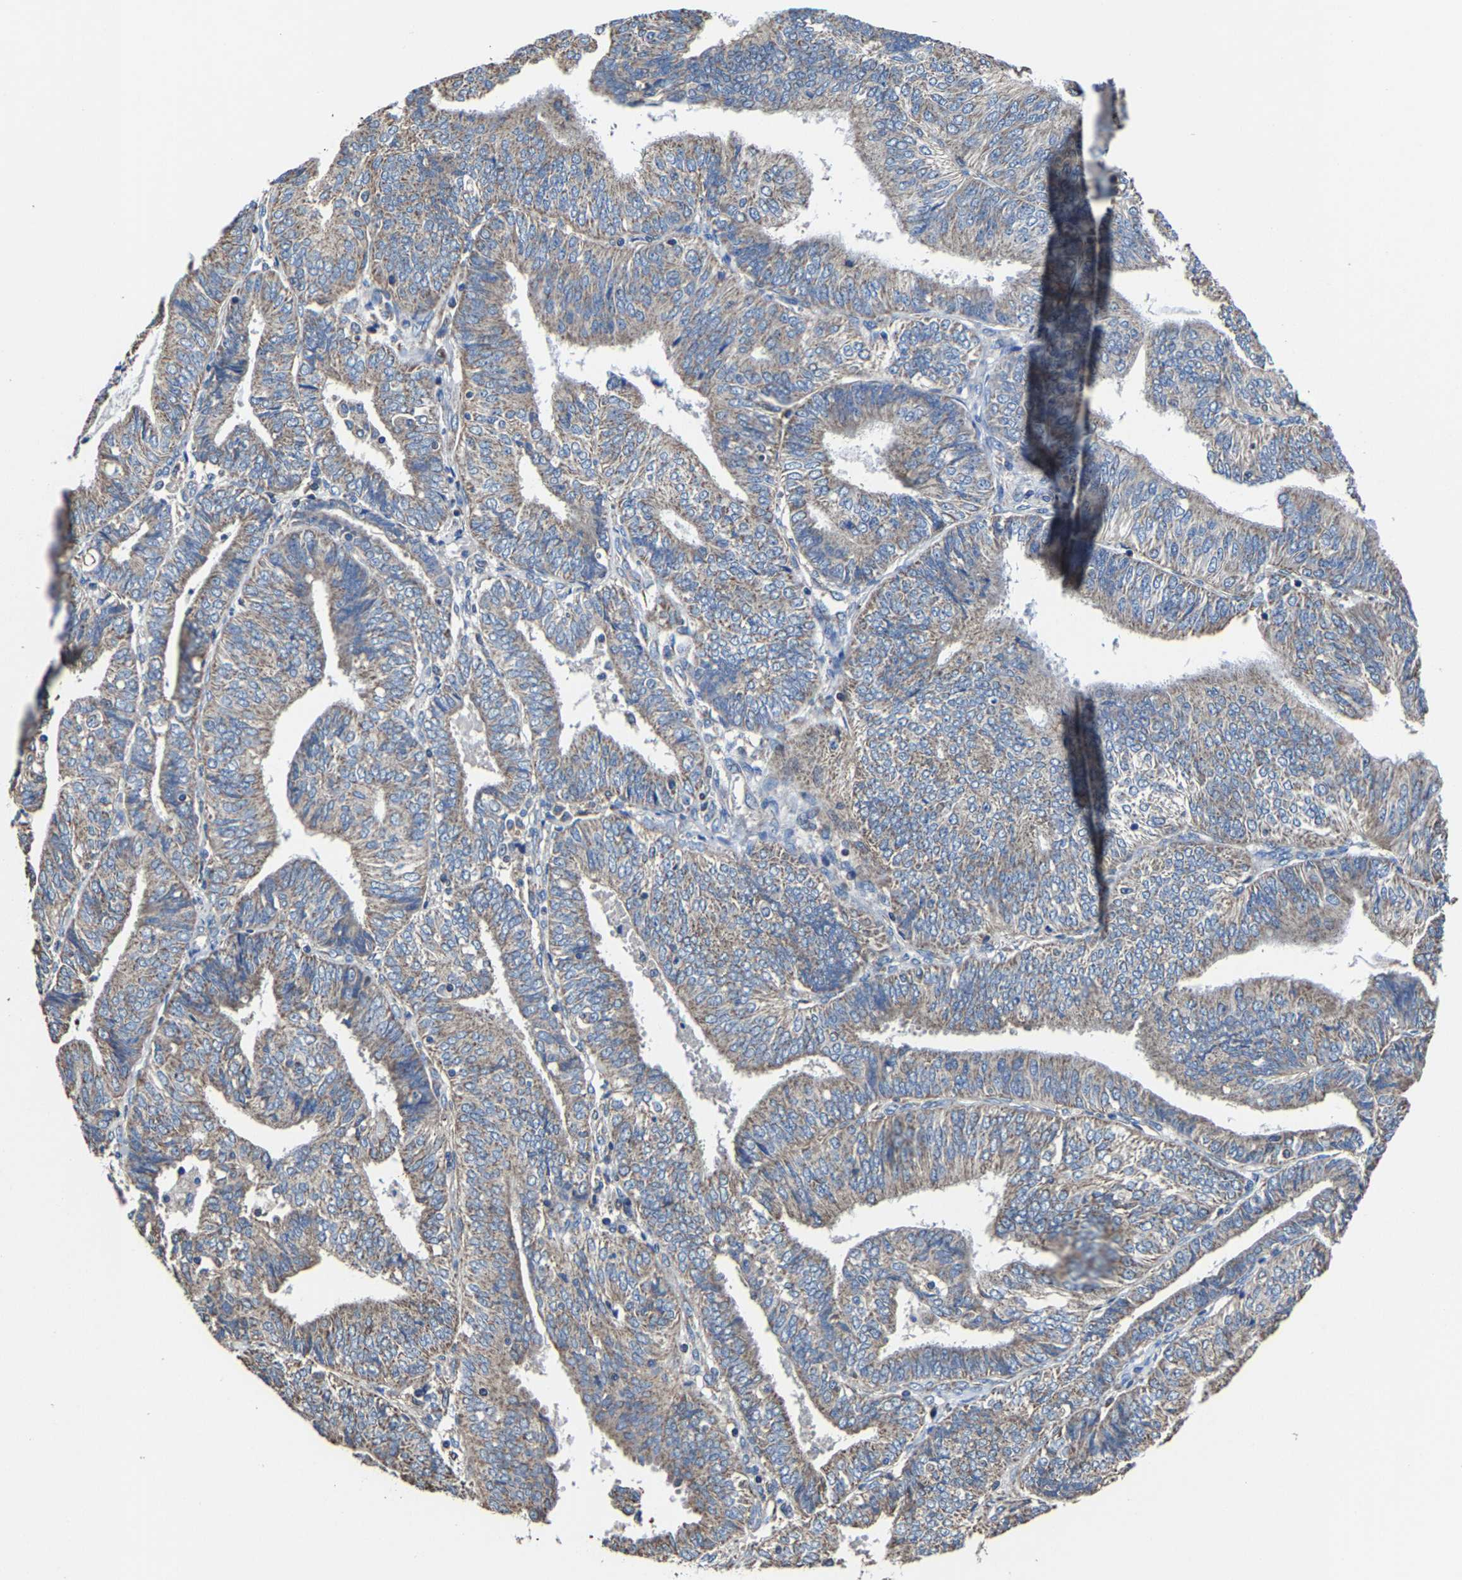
{"staining": {"intensity": "weak", "quantity": ">75%", "location": "cytoplasmic/membranous"}, "tissue": "endometrial cancer", "cell_type": "Tumor cells", "image_type": "cancer", "snomed": [{"axis": "morphology", "description": "Adenocarcinoma, NOS"}, {"axis": "topography", "description": "Endometrium"}], "caption": "Immunohistochemistry micrograph of neoplastic tissue: endometrial cancer (adenocarcinoma) stained using immunohistochemistry (IHC) shows low levels of weak protein expression localized specifically in the cytoplasmic/membranous of tumor cells, appearing as a cytoplasmic/membranous brown color.", "gene": "ZCCHC7", "patient": {"sex": "female", "age": 58}}